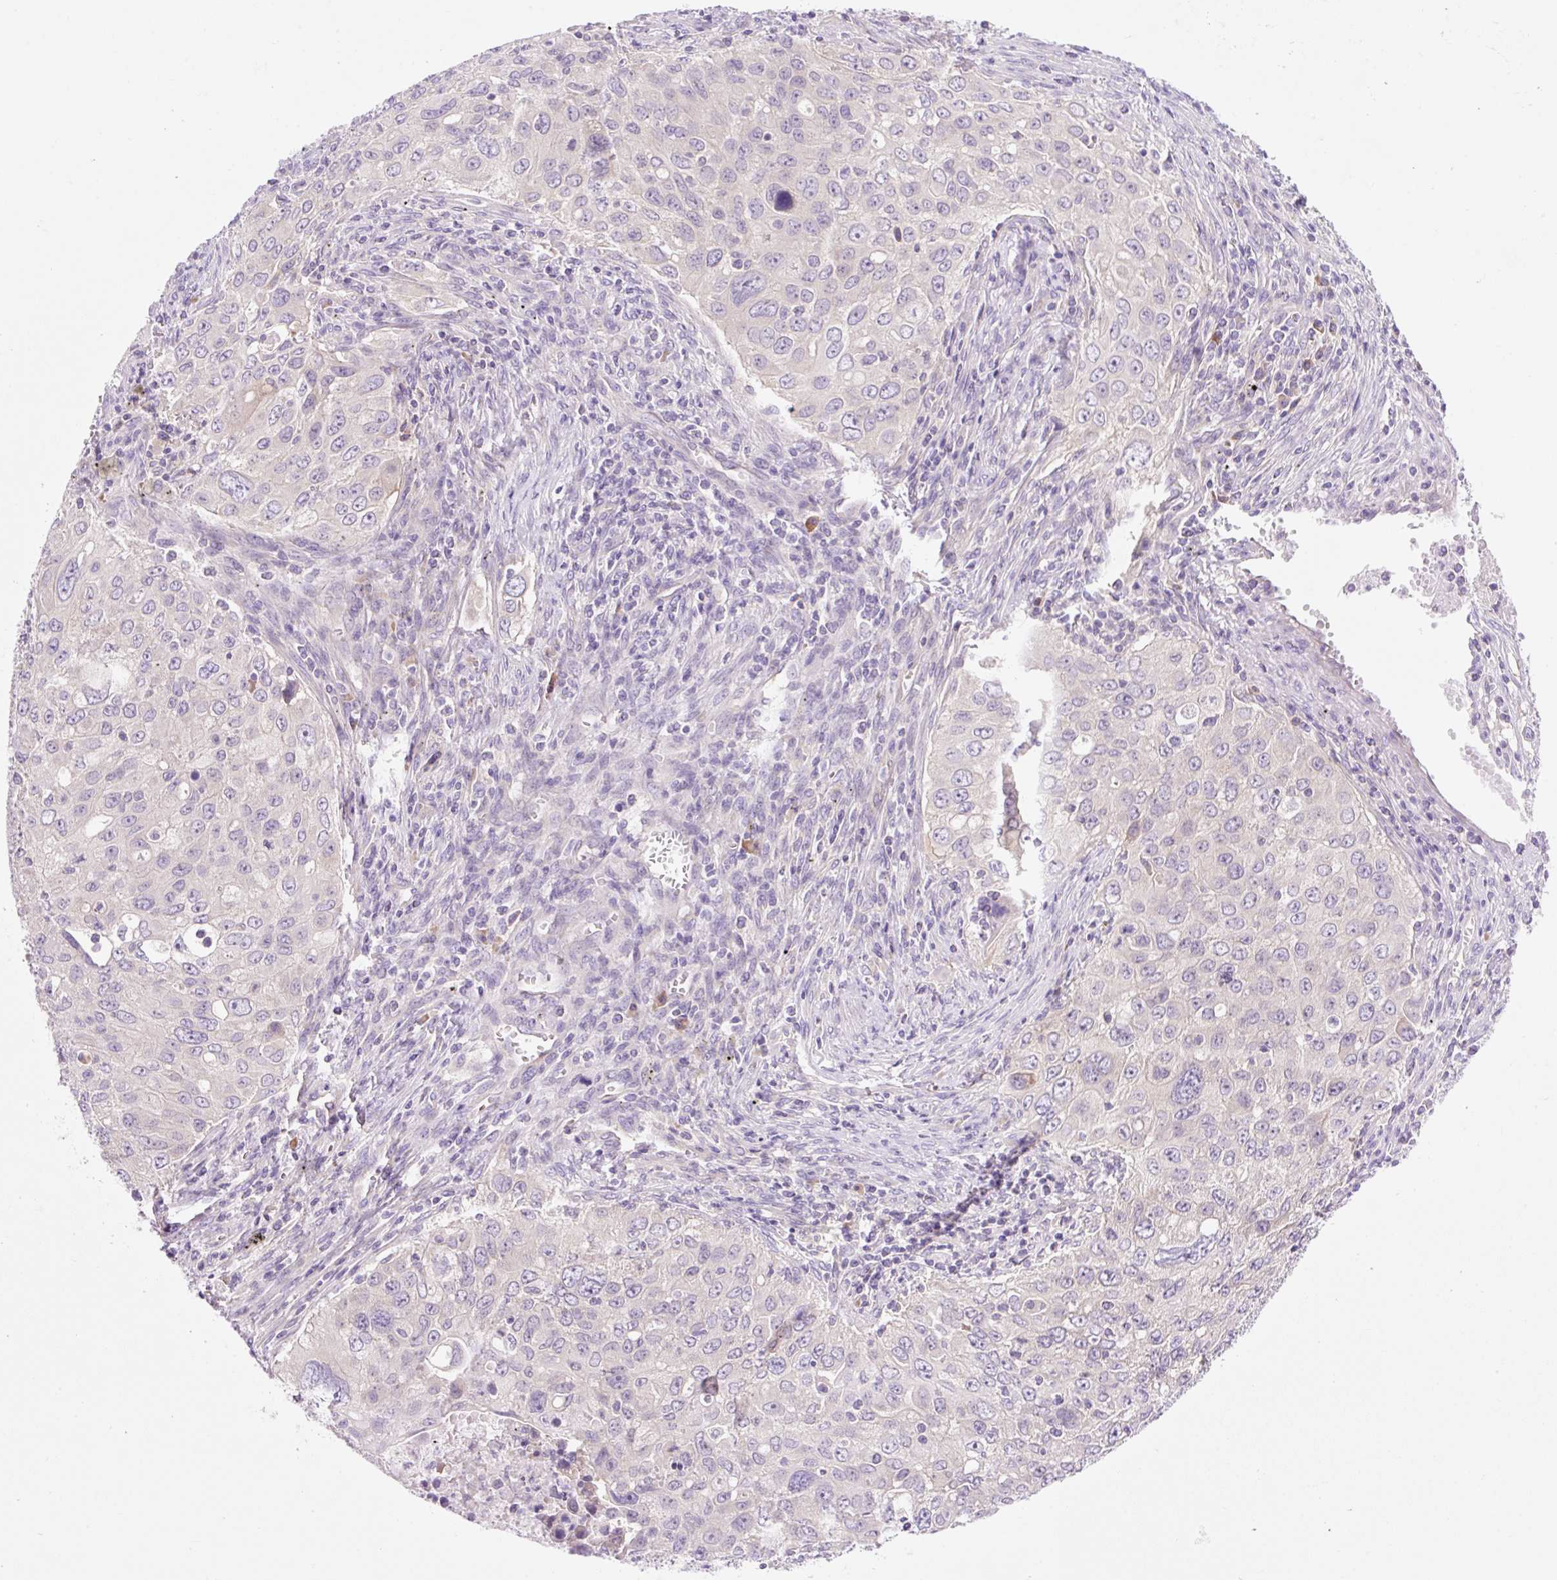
{"staining": {"intensity": "negative", "quantity": "none", "location": "none"}, "tissue": "lung cancer", "cell_type": "Tumor cells", "image_type": "cancer", "snomed": [{"axis": "morphology", "description": "Adenocarcinoma, NOS"}, {"axis": "morphology", "description": "Adenocarcinoma, metastatic, NOS"}, {"axis": "topography", "description": "Lymph node"}, {"axis": "topography", "description": "Lung"}], "caption": "A high-resolution photomicrograph shows immunohistochemistry (IHC) staining of lung cancer, which reveals no significant staining in tumor cells.", "gene": "CELF6", "patient": {"sex": "female", "age": 42}}